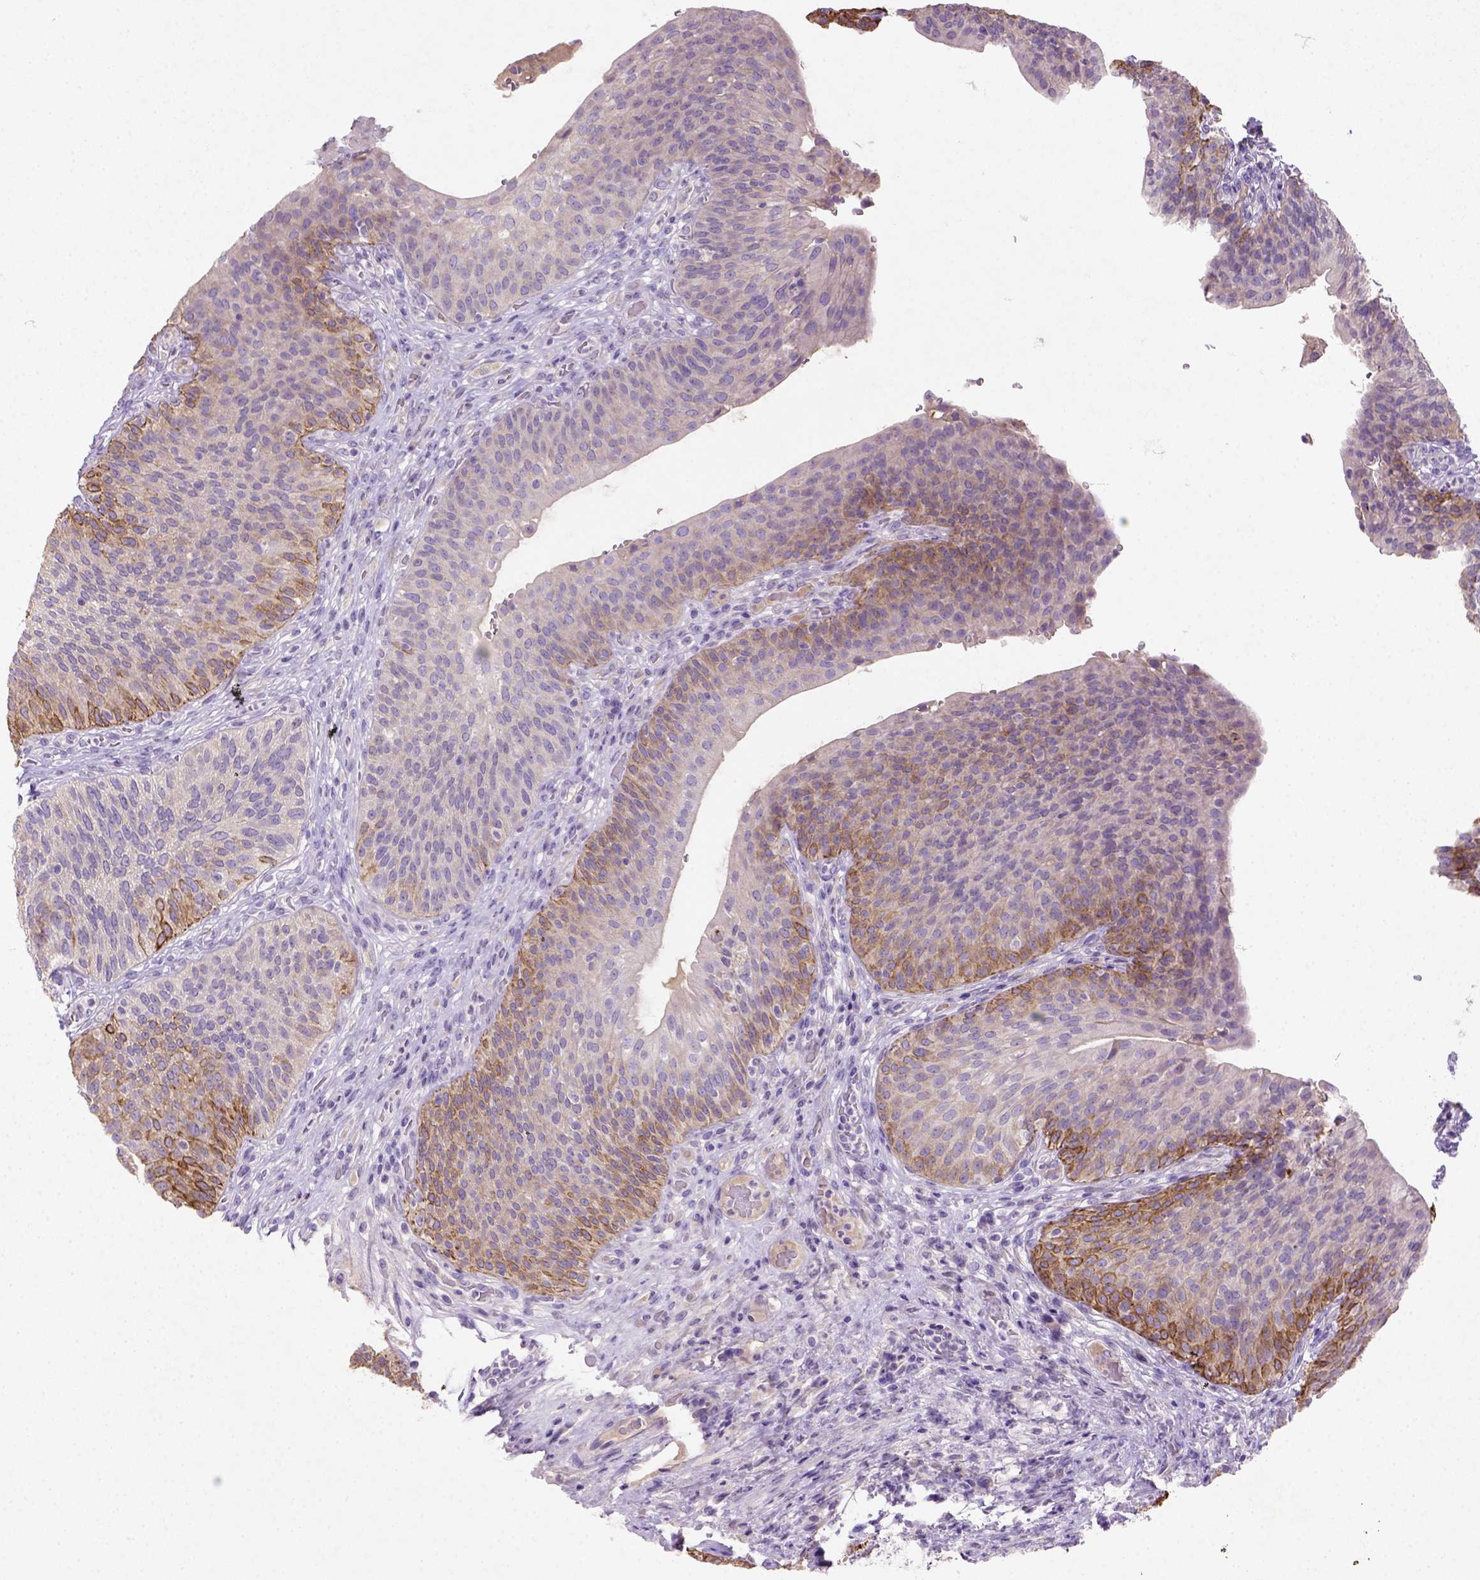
{"staining": {"intensity": "moderate", "quantity": "<25%", "location": "cytoplasmic/membranous"}, "tissue": "urinary bladder", "cell_type": "Urothelial cells", "image_type": "normal", "snomed": [{"axis": "morphology", "description": "Normal tissue, NOS"}, {"axis": "topography", "description": "Urinary bladder"}, {"axis": "topography", "description": "Peripheral nerve tissue"}], "caption": "Immunohistochemical staining of unremarkable urinary bladder reveals <25% levels of moderate cytoplasmic/membranous protein expression in about <25% of urothelial cells.", "gene": "NUDT2", "patient": {"sex": "male", "age": 66}}